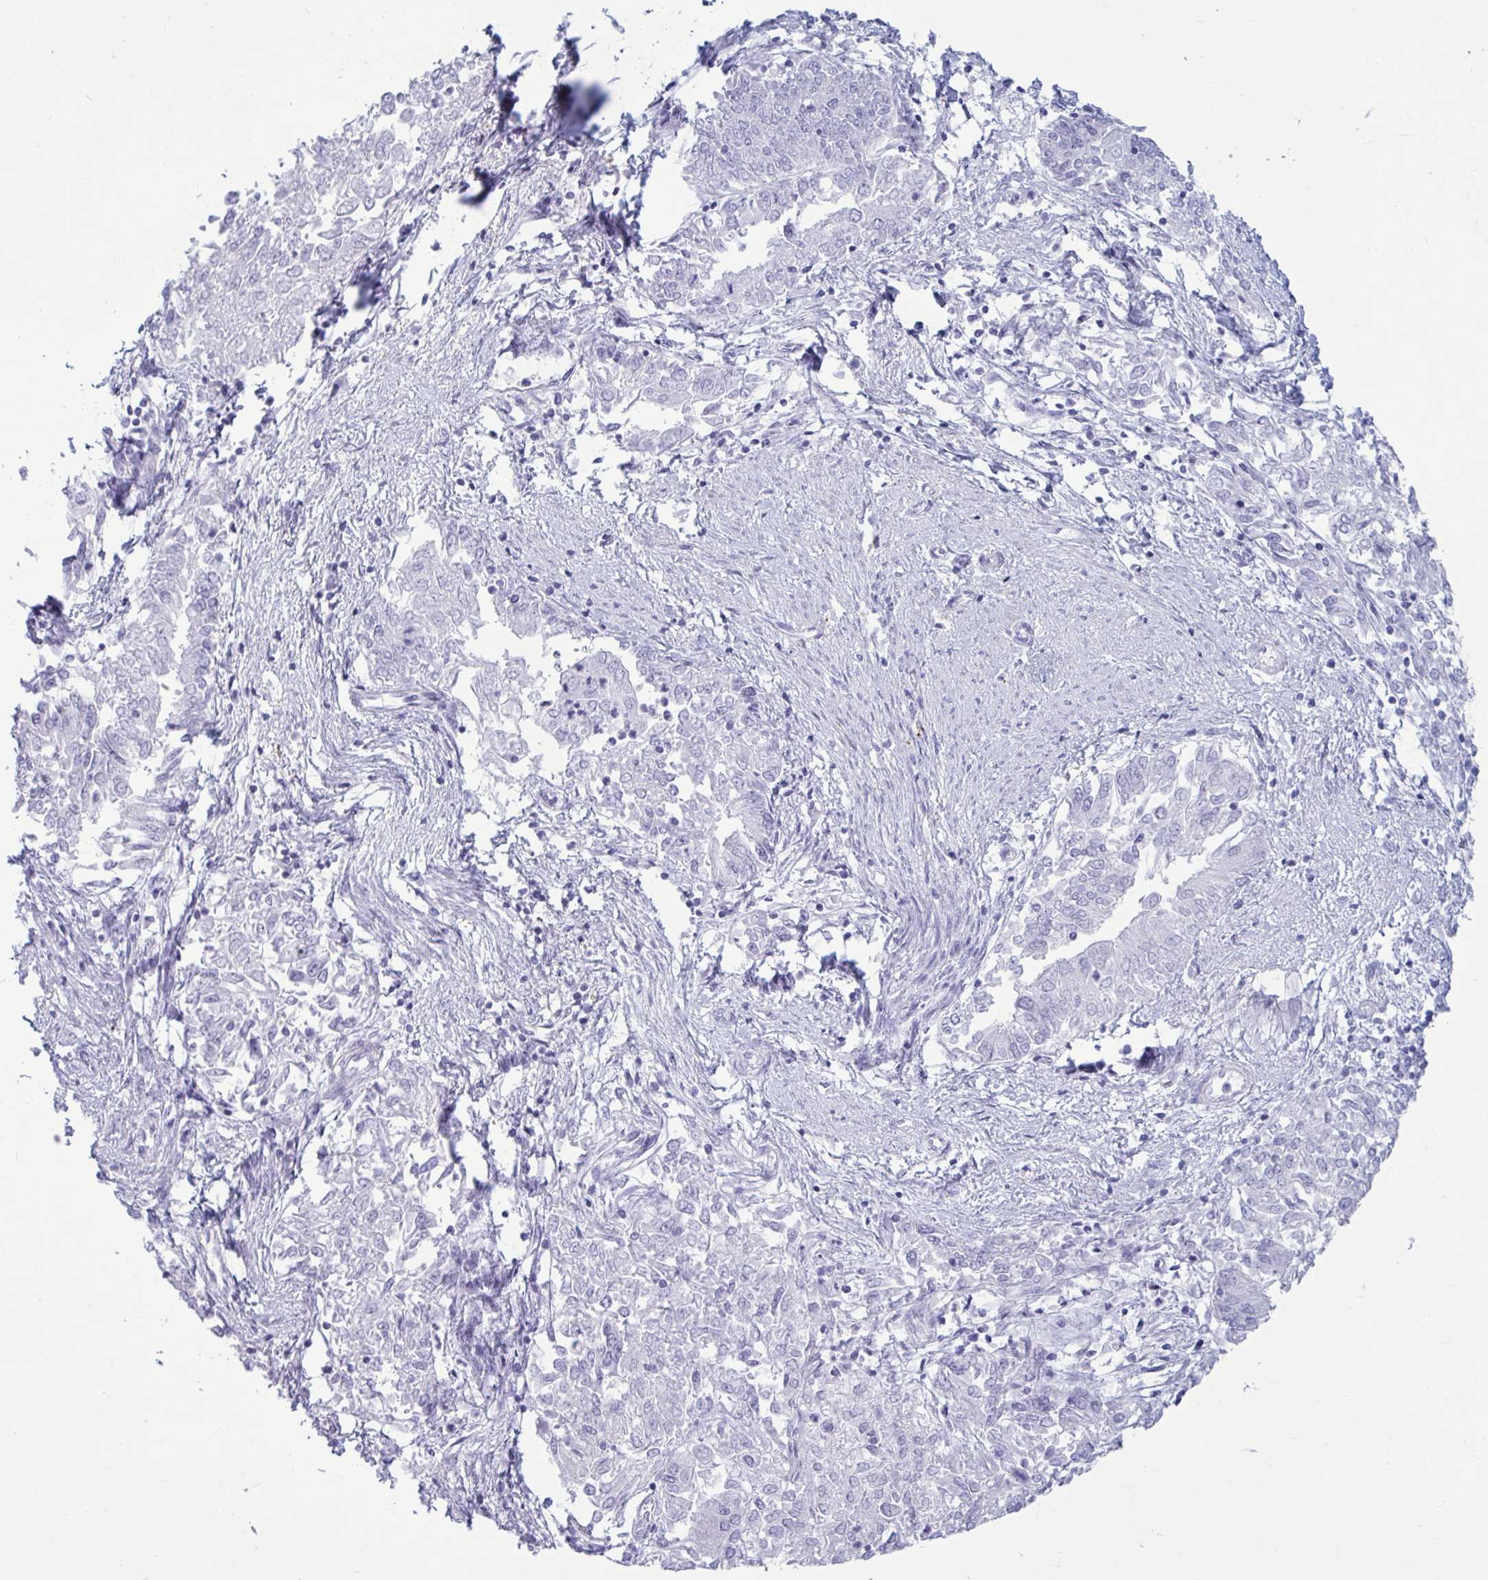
{"staining": {"intensity": "negative", "quantity": "none", "location": "none"}, "tissue": "endometrial cancer", "cell_type": "Tumor cells", "image_type": "cancer", "snomed": [{"axis": "morphology", "description": "Adenocarcinoma, NOS"}, {"axis": "topography", "description": "Endometrium"}], "caption": "High magnification brightfield microscopy of endometrial adenocarcinoma stained with DAB (3,3'-diaminobenzidine) (brown) and counterstained with hematoxylin (blue): tumor cells show no significant staining. (DAB (3,3'-diaminobenzidine) immunohistochemistry, high magnification).", "gene": "ANKRD60", "patient": {"sex": "female", "age": 57}}